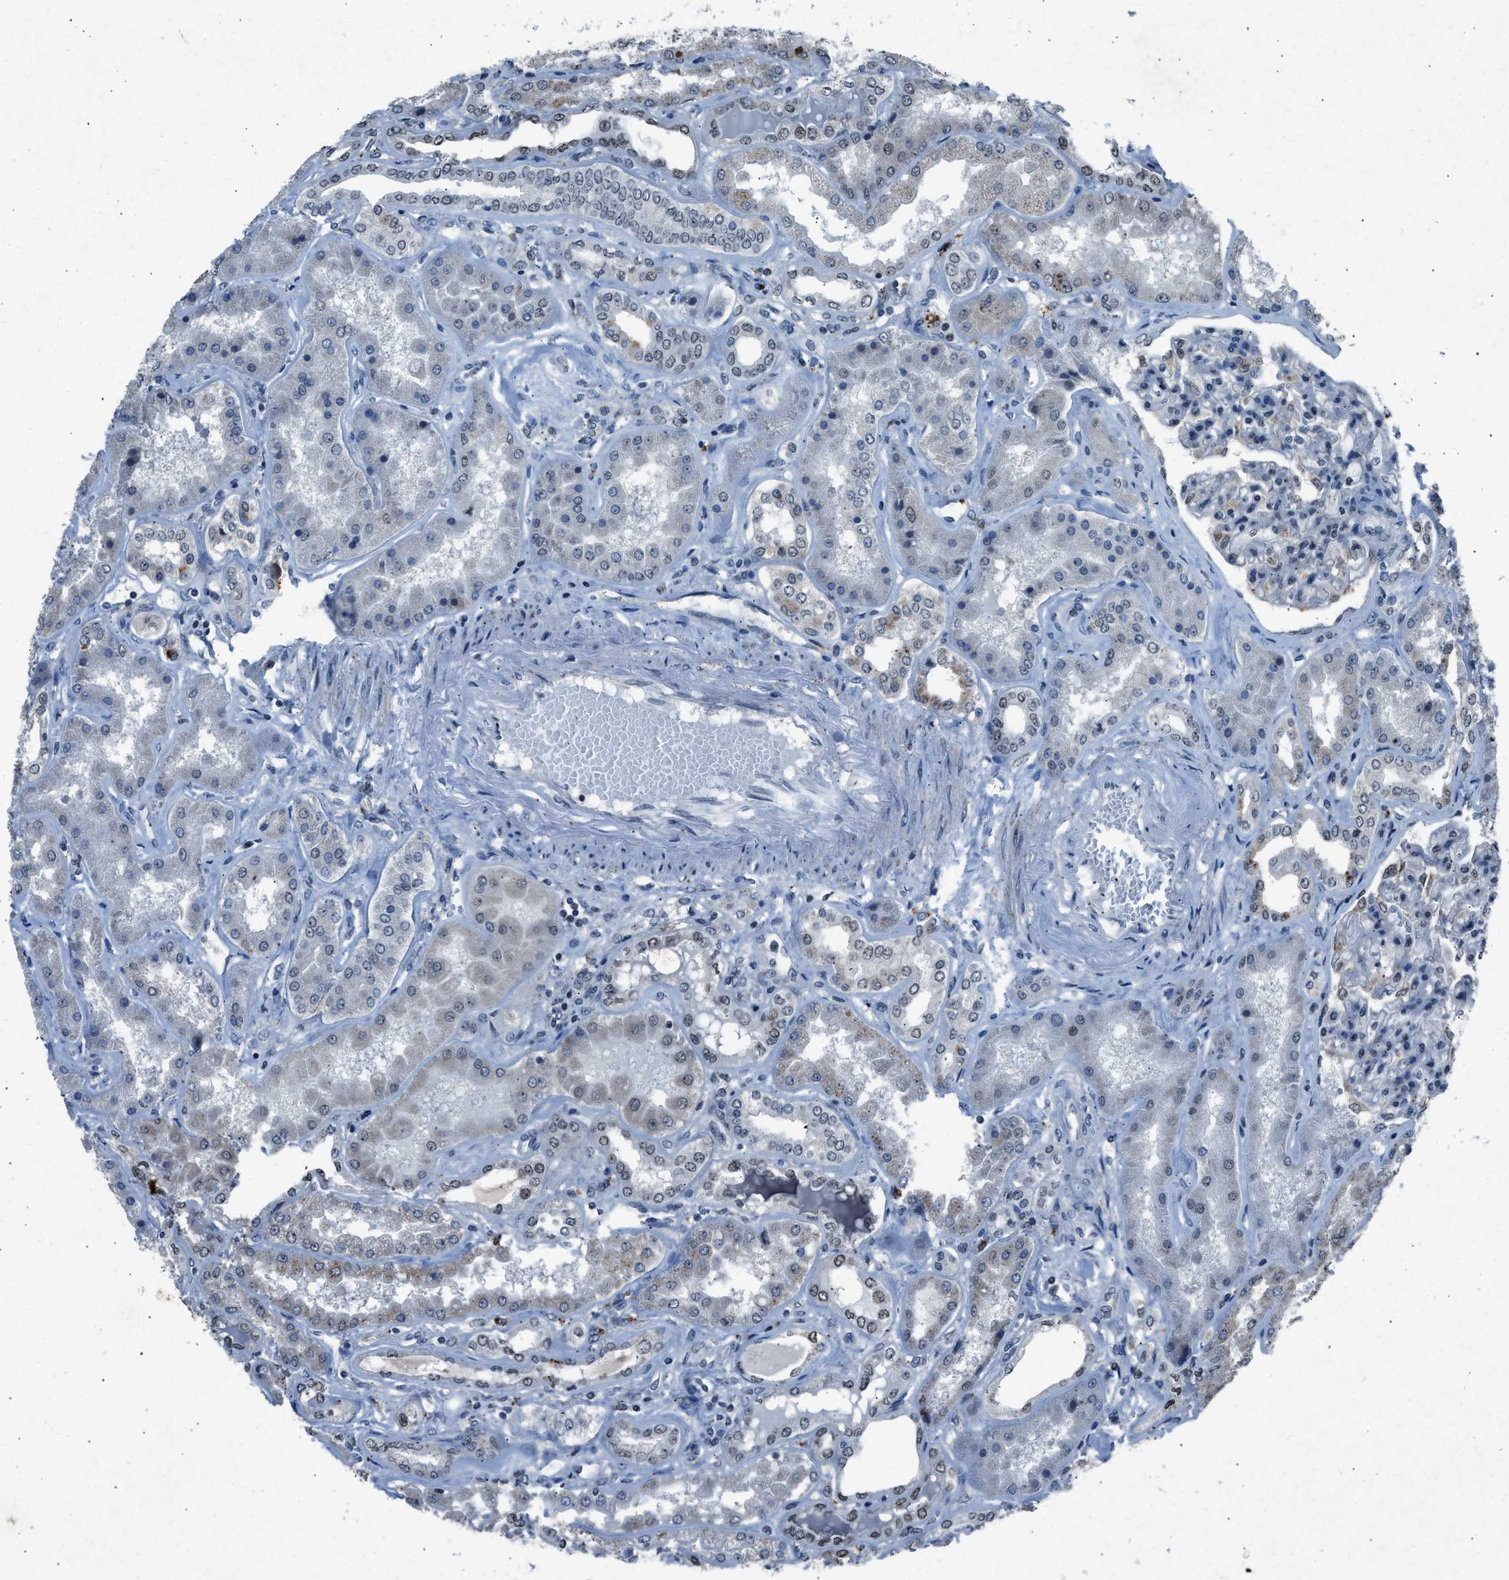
{"staining": {"intensity": "moderate", "quantity": "<25%", "location": "cytoplasmic/membranous,nuclear"}, "tissue": "kidney", "cell_type": "Cells in glomeruli", "image_type": "normal", "snomed": [{"axis": "morphology", "description": "Normal tissue, NOS"}, {"axis": "topography", "description": "Kidney"}], "caption": "High-power microscopy captured an immunohistochemistry photomicrograph of normal kidney, revealing moderate cytoplasmic/membranous,nuclear positivity in approximately <25% of cells in glomeruli. The protein is stained brown, and the nuclei are stained in blue (DAB IHC with brightfield microscopy, high magnification).", "gene": "ADCY1", "patient": {"sex": "female", "age": 56}}